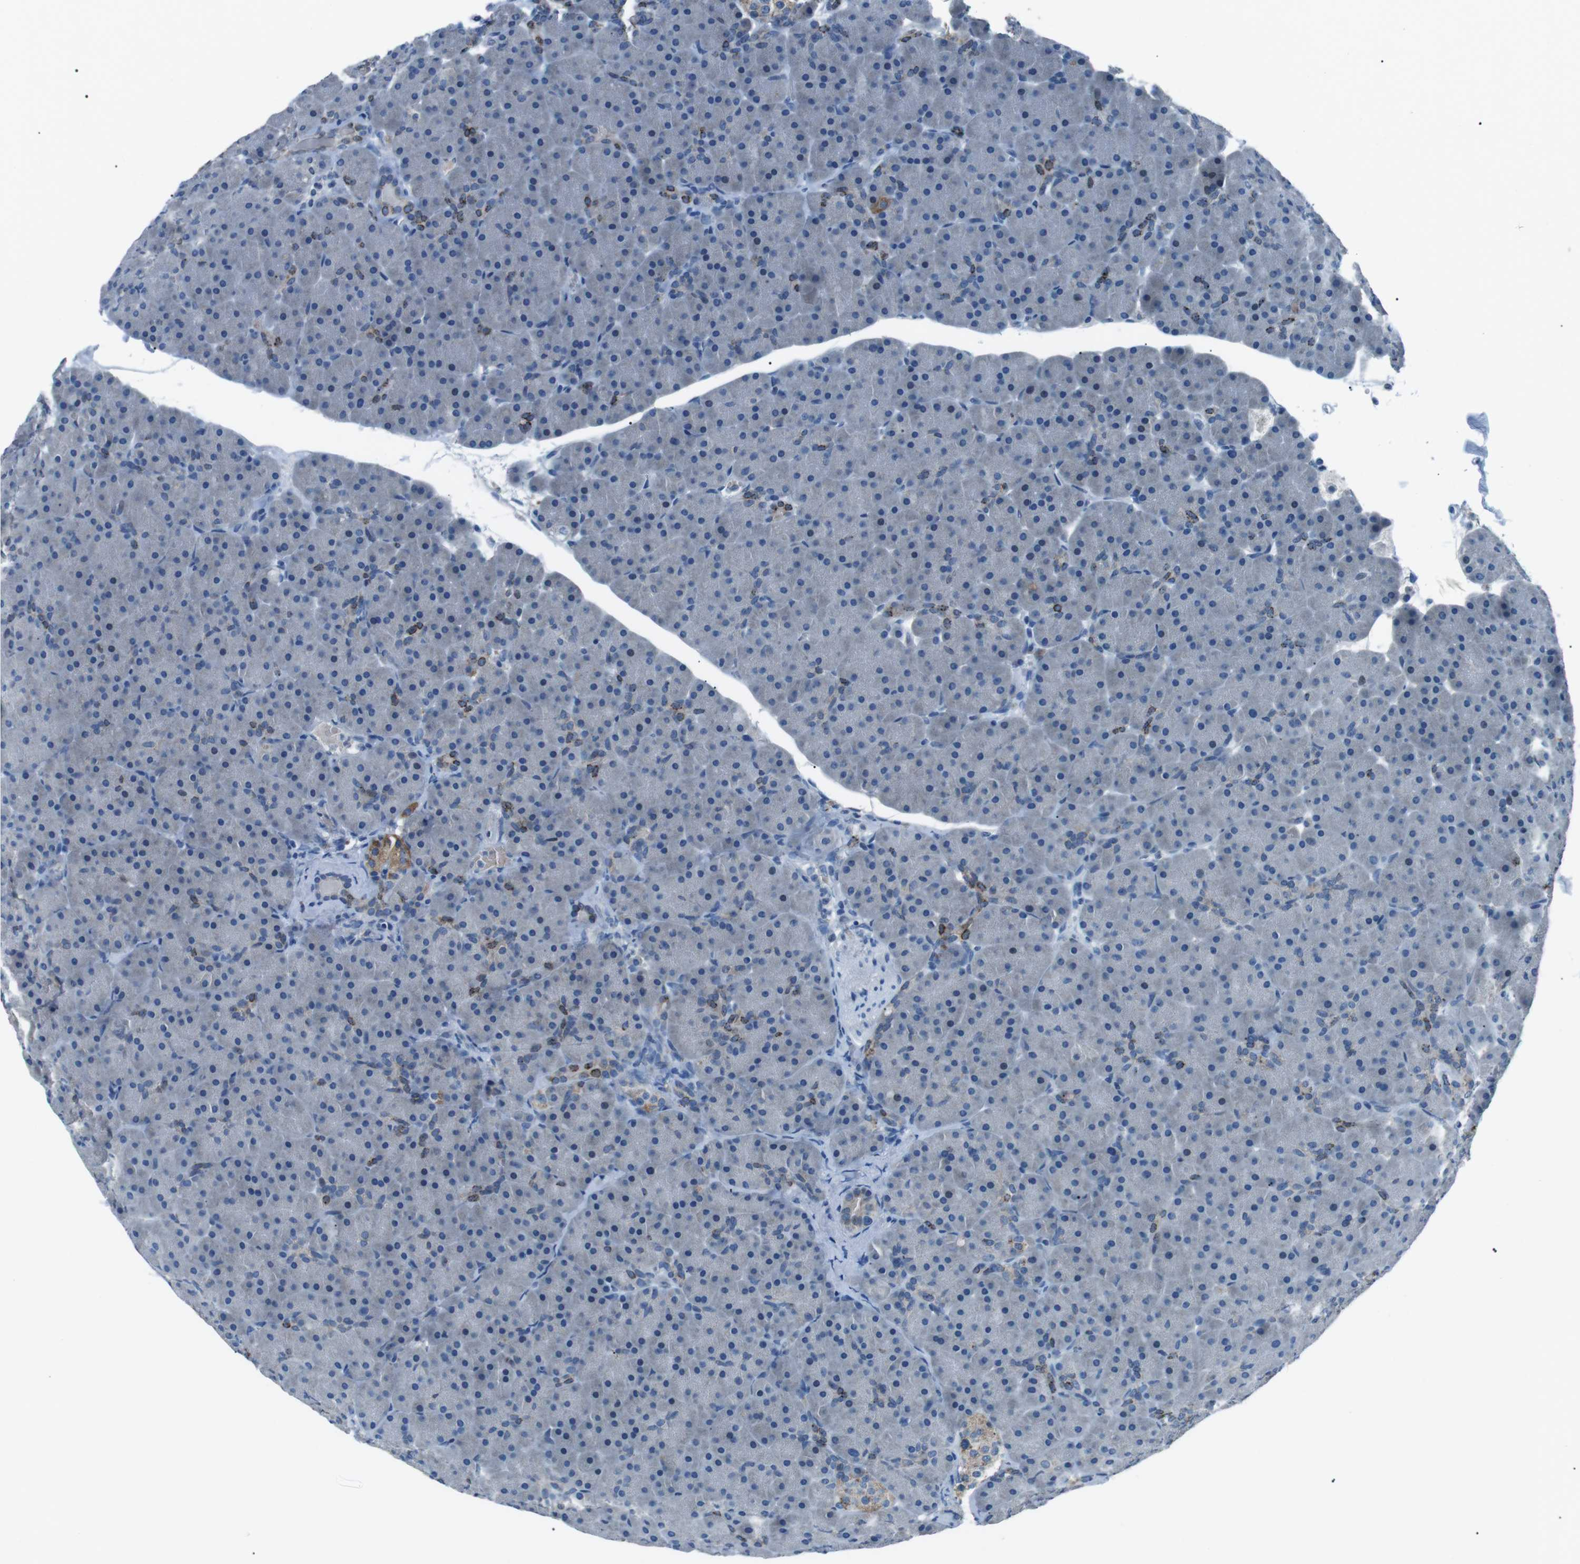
{"staining": {"intensity": "moderate", "quantity": "<25%", "location": "cytoplasmic/membranous"}, "tissue": "pancreas", "cell_type": "Exocrine glandular cells", "image_type": "normal", "snomed": [{"axis": "morphology", "description": "Normal tissue, NOS"}, {"axis": "topography", "description": "Pancreas"}], "caption": "Moderate cytoplasmic/membranous staining for a protein is appreciated in about <25% of exocrine glandular cells of normal pancreas using IHC.", "gene": "ST6GAL1", "patient": {"sex": "male", "age": 66}}